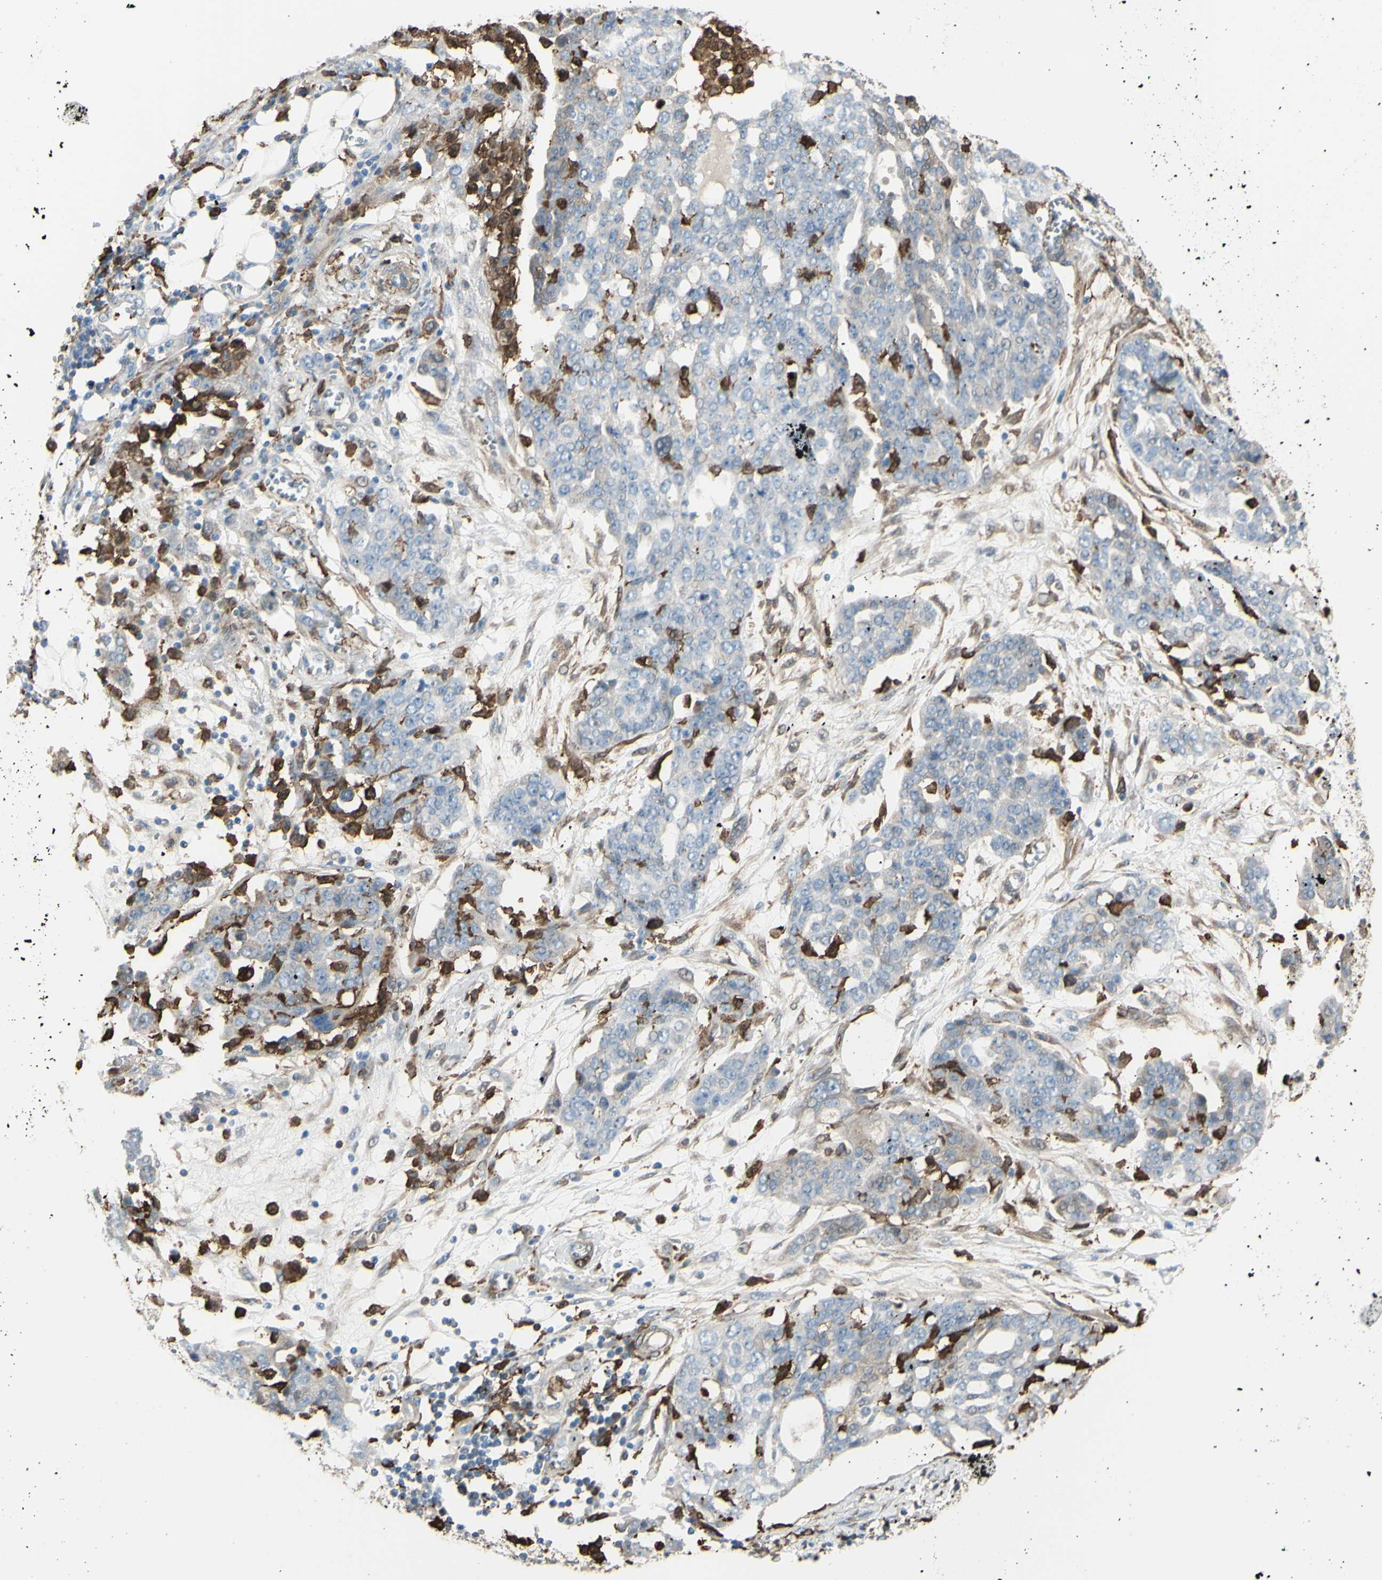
{"staining": {"intensity": "negative", "quantity": "none", "location": "none"}, "tissue": "ovarian cancer", "cell_type": "Tumor cells", "image_type": "cancer", "snomed": [{"axis": "morphology", "description": "Cystadenocarcinoma, serous, NOS"}, {"axis": "topography", "description": "Soft tissue"}, {"axis": "topography", "description": "Ovary"}], "caption": "Immunohistochemical staining of human ovarian cancer (serous cystadenocarcinoma) shows no significant staining in tumor cells.", "gene": "GSN", "patient": {"sex": "female", "age": 57}}